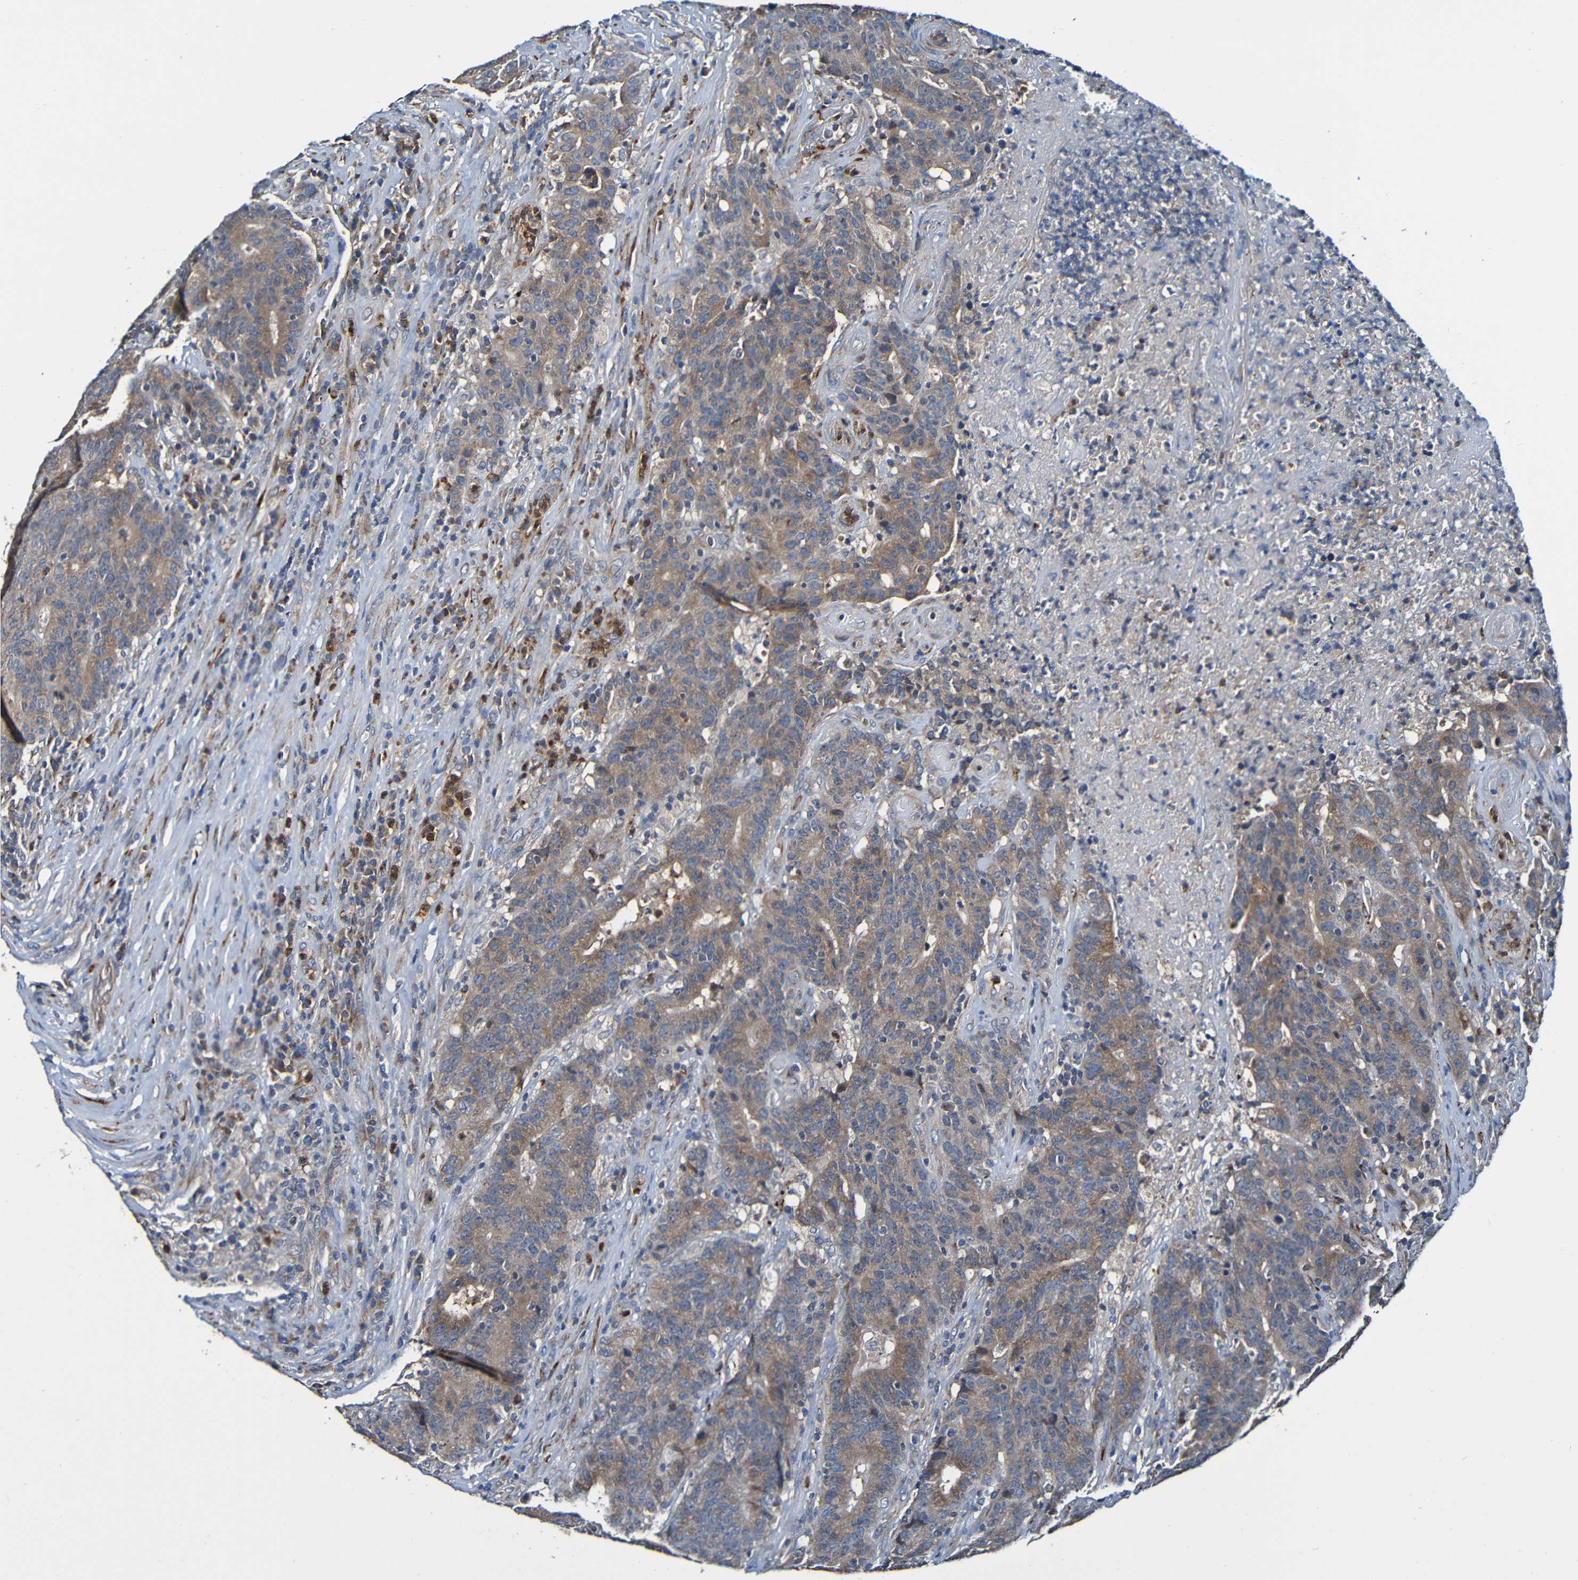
{"staining": {"intensity": "moderate", "quantity": ">75%", "location": "cytoplasmic/membranous"}, "tissue": "colorectal cancer", "cell_type": "Tumor cells", "image_type": "cancer", "snomed": [{"axis": "morphology", "description": "Normal tissue, NOS"}, {"axis": "morphology", "description": "Adenocarcinoma, NOS"}, {"axis": "topography", "description": "Colon"}], "caption": "An IHC image of tumor tissue is shown. Protein staining in brown highlights moderate cytoplasmic/membranous positivity in colorectal cancer within tumor cells. Immunohistochemistry stains the protein of interest in brown and the nuclei are stained blue.", "gene": "ADAM15", "patient": {"sex": "female", "age": 75}}